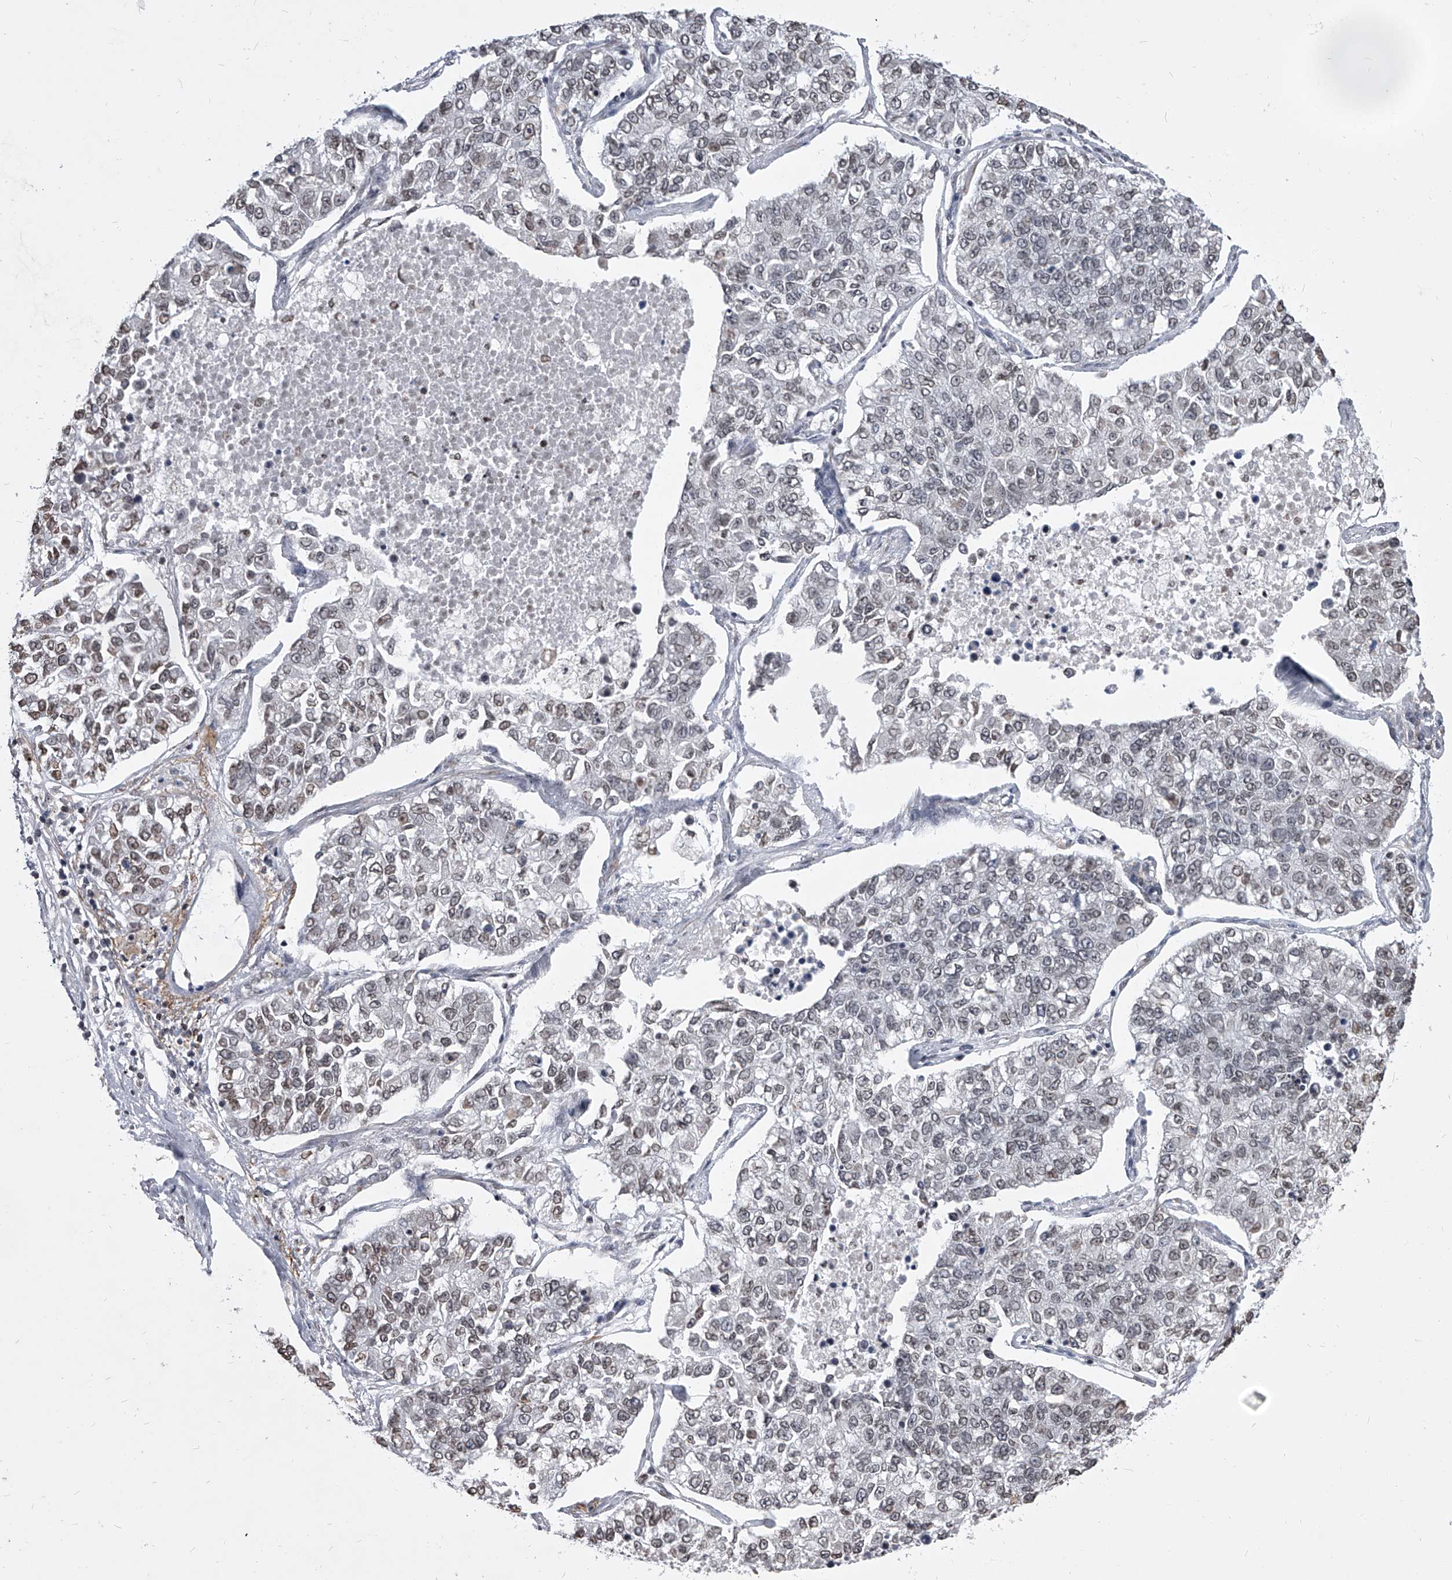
{"staining": {"intensity": "weak", "quantity": "25%-75%", "location": "nuclear"}, "tissue": "lung cancer", "cell_type": "Tumor cells", "image_type": "cancer", "snomed": [{"axis": "morphology", "description": "Adenocarcinoma, NOS"}, {"axis": "topography", "description": "Lung"}], "caption": "This image exhibits lung cancer (adenocarcinoma) stained with IHC to label a protein in brown. The nuclear of tumor cells show weak positivity for the protein. Nuclei are counter-stained blue.", "gene": "PPIL4", "patient": {"sex": "male", "age": 49}}